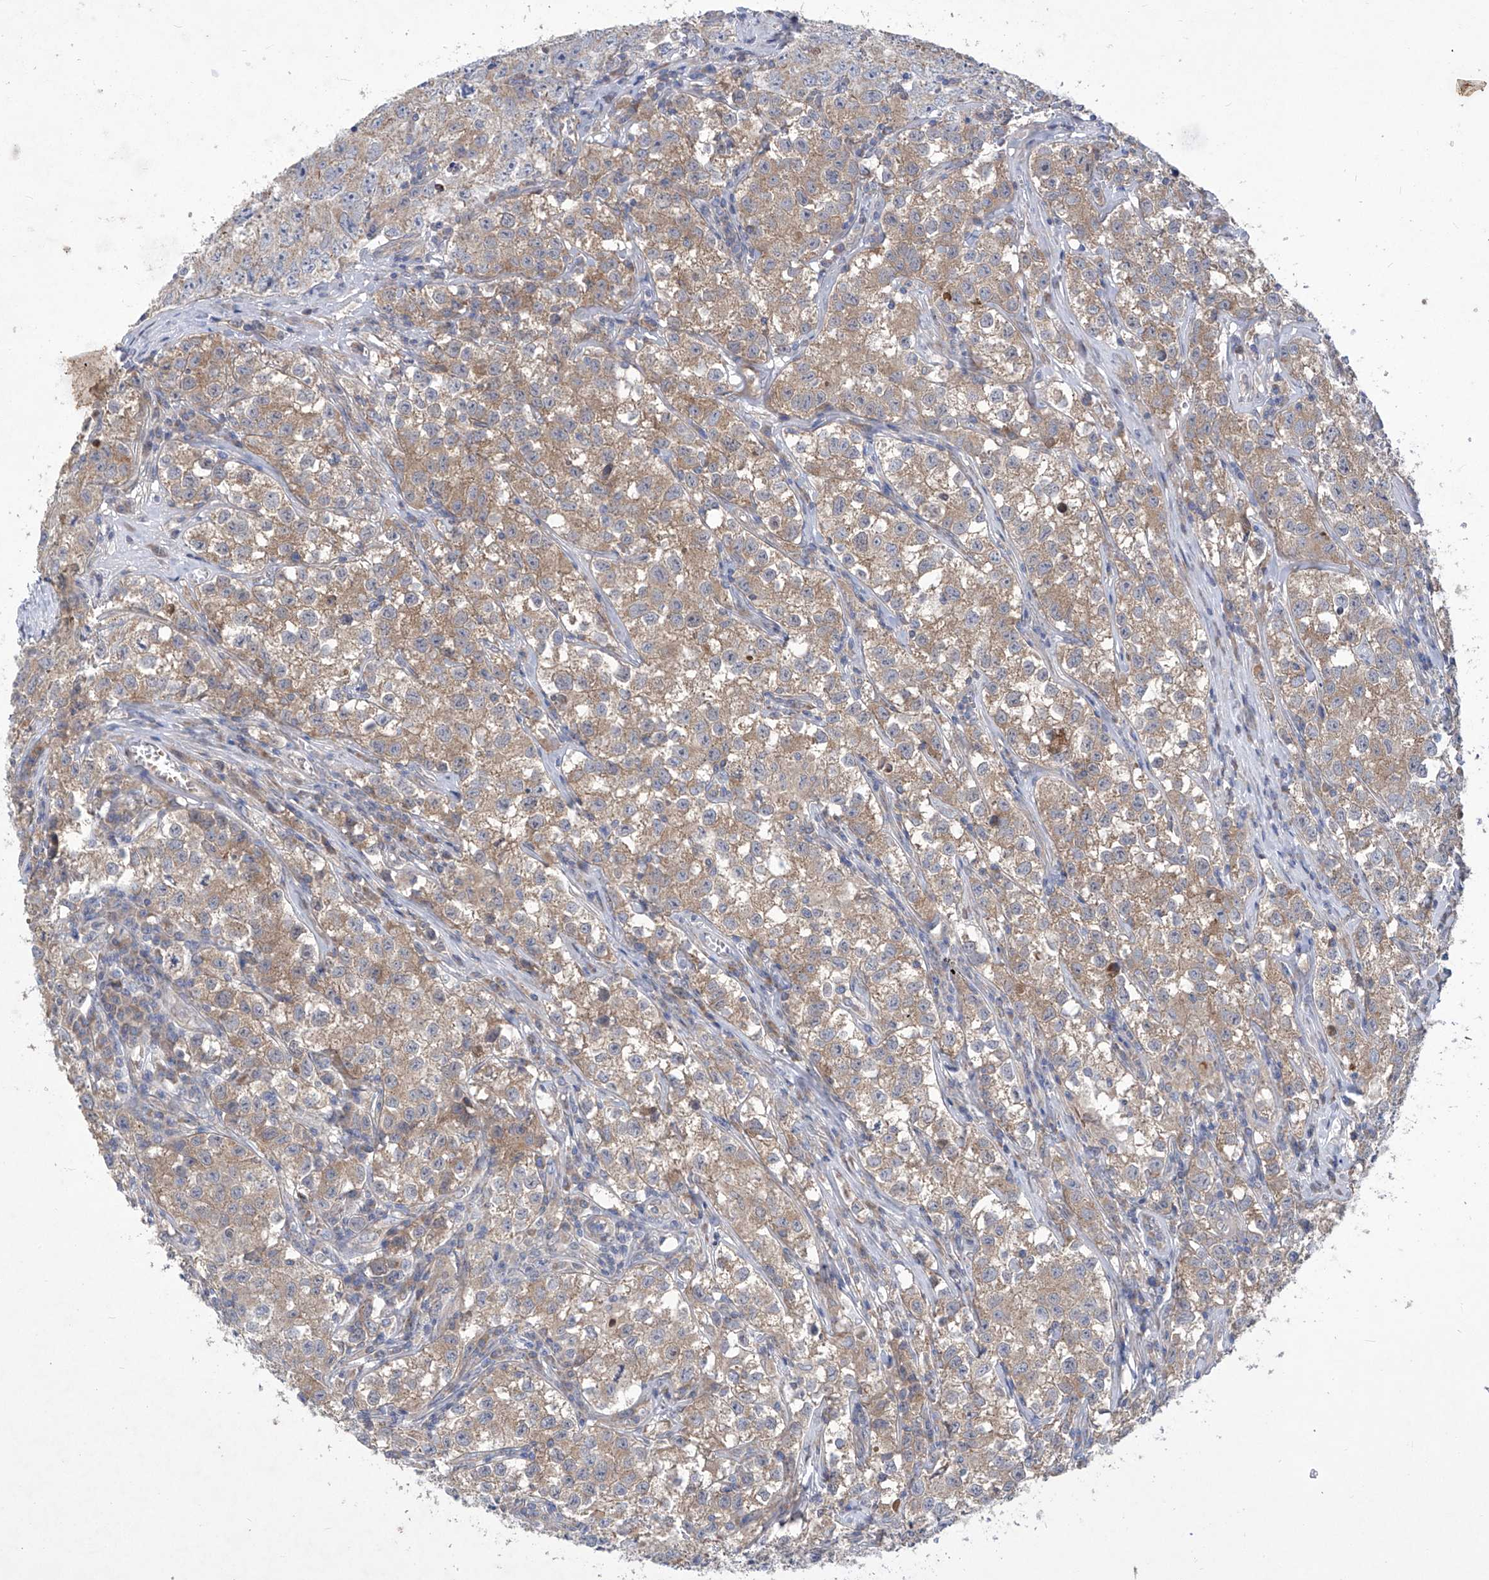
{"staining": {"intensity": "weak", "quantity": "25%-75%", "location": "cytoplasmic/membranous"}, "tissue": "testis cancer", "cell_type": "Tumor cells", "image_type": "cancer", "snomed": [{"axis": "morphology", "description": "Seminoma, NOS"}, {"axis": "morphology", "description": "Carcinoma, Embryonal, NOS"}, {"axis": "topography", "description": "Testis"}], "caption": "Embryonal carcinoma (testis) stained with a brown dye displays weak cytoplasmic/membranous positive positivity in about 25%-75% of tumor cells.", "gene": "COQ3", "patient": {"sex": "male", "age": 43}}